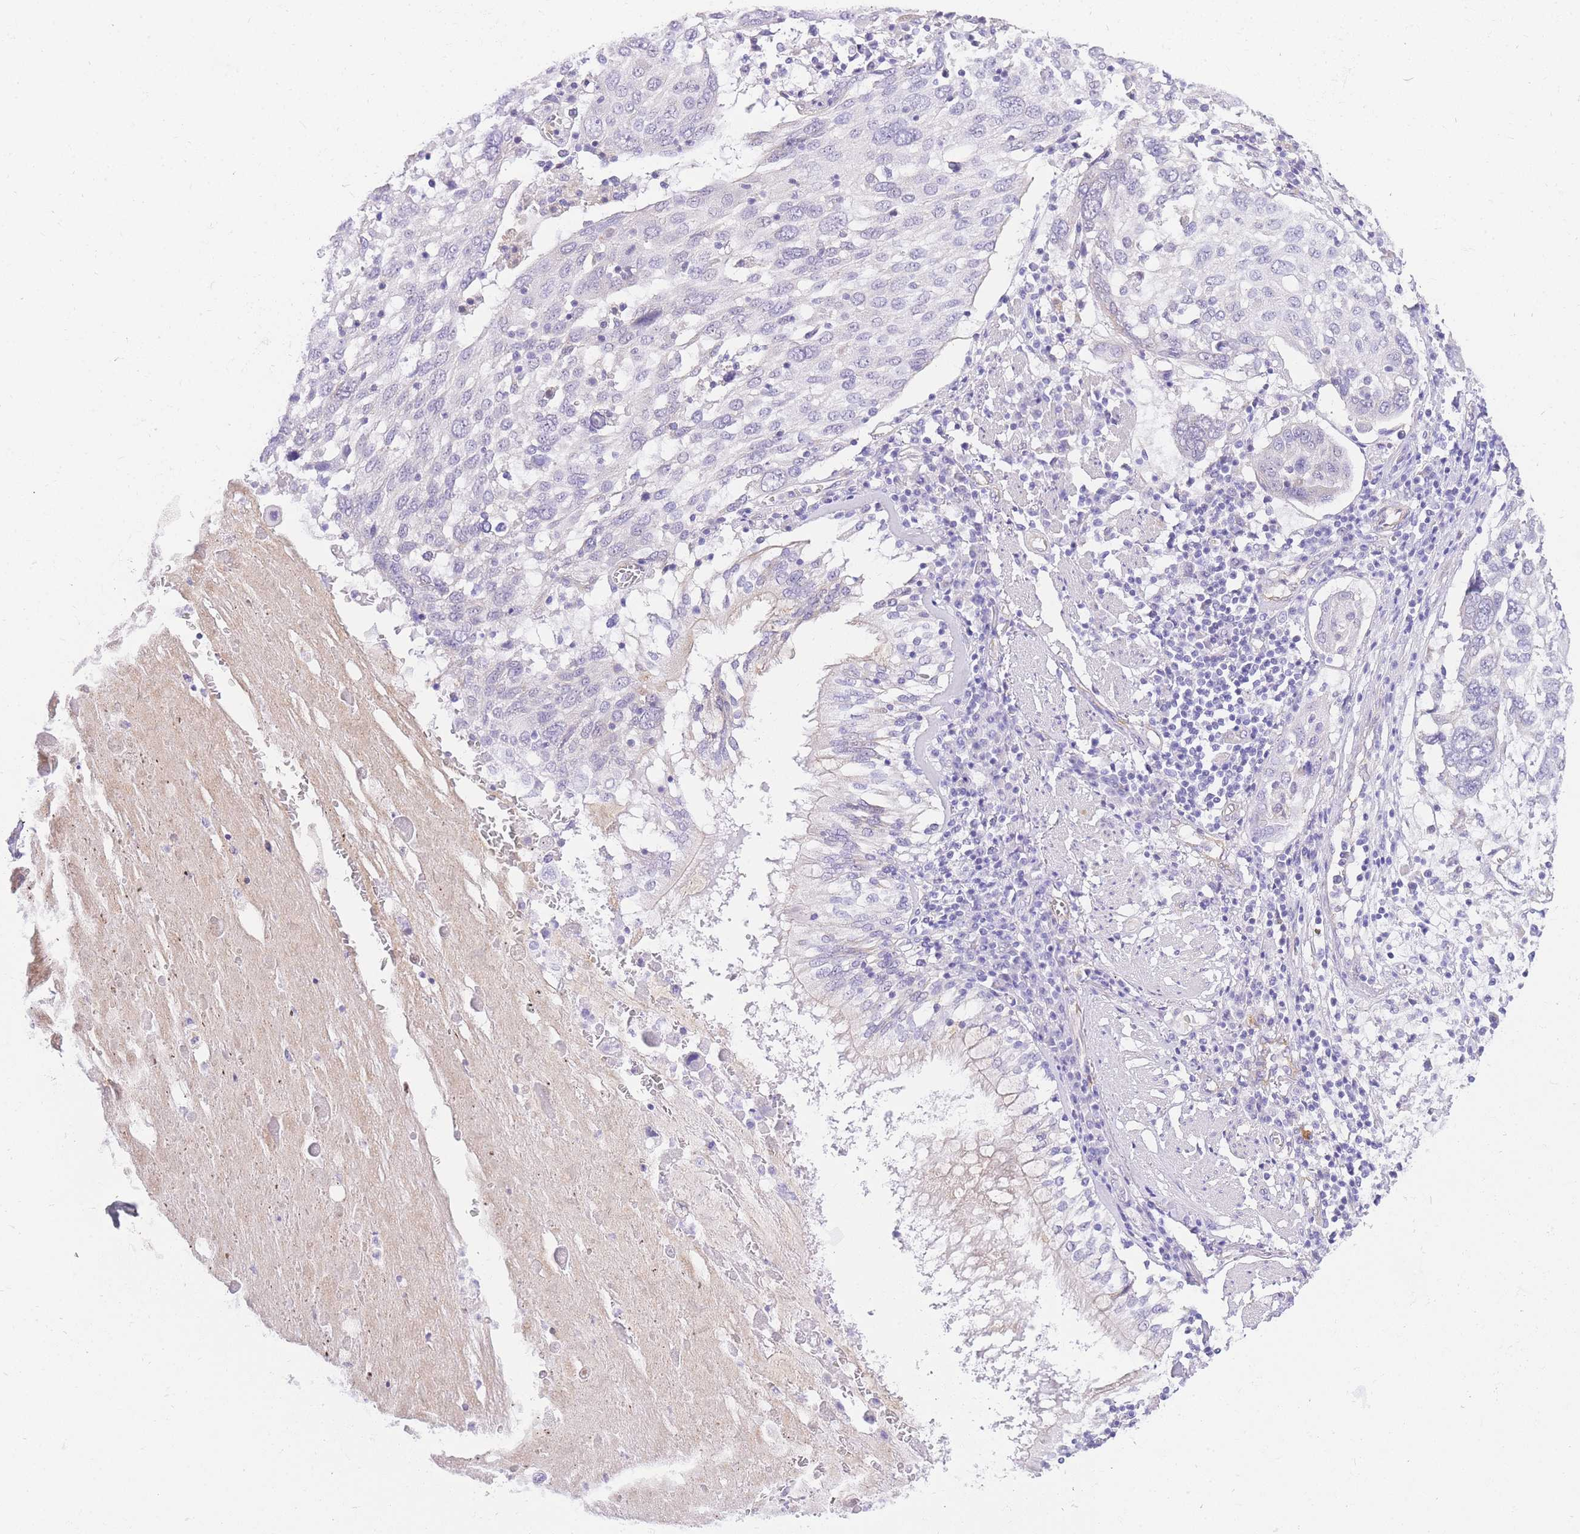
{"staining": {"intensity": "negative", "quantity": "none", "location": "none"}, "tissue": "lung cancer", "cell_type": "Tumor cells", "image_type": "cancer", "snomed": [{"axis": "morphology", "description": "Squamous cell carcinoma, NOS"}, {"axis": "topography", "description": "Lung"}], "caption": "Immunohistochemical staining of human lung squamous cell carcinoma demonstrates no significant expression in tumor cells.", "gene": "SRSF12", "patient": {"sex": "male", "age": 65}}